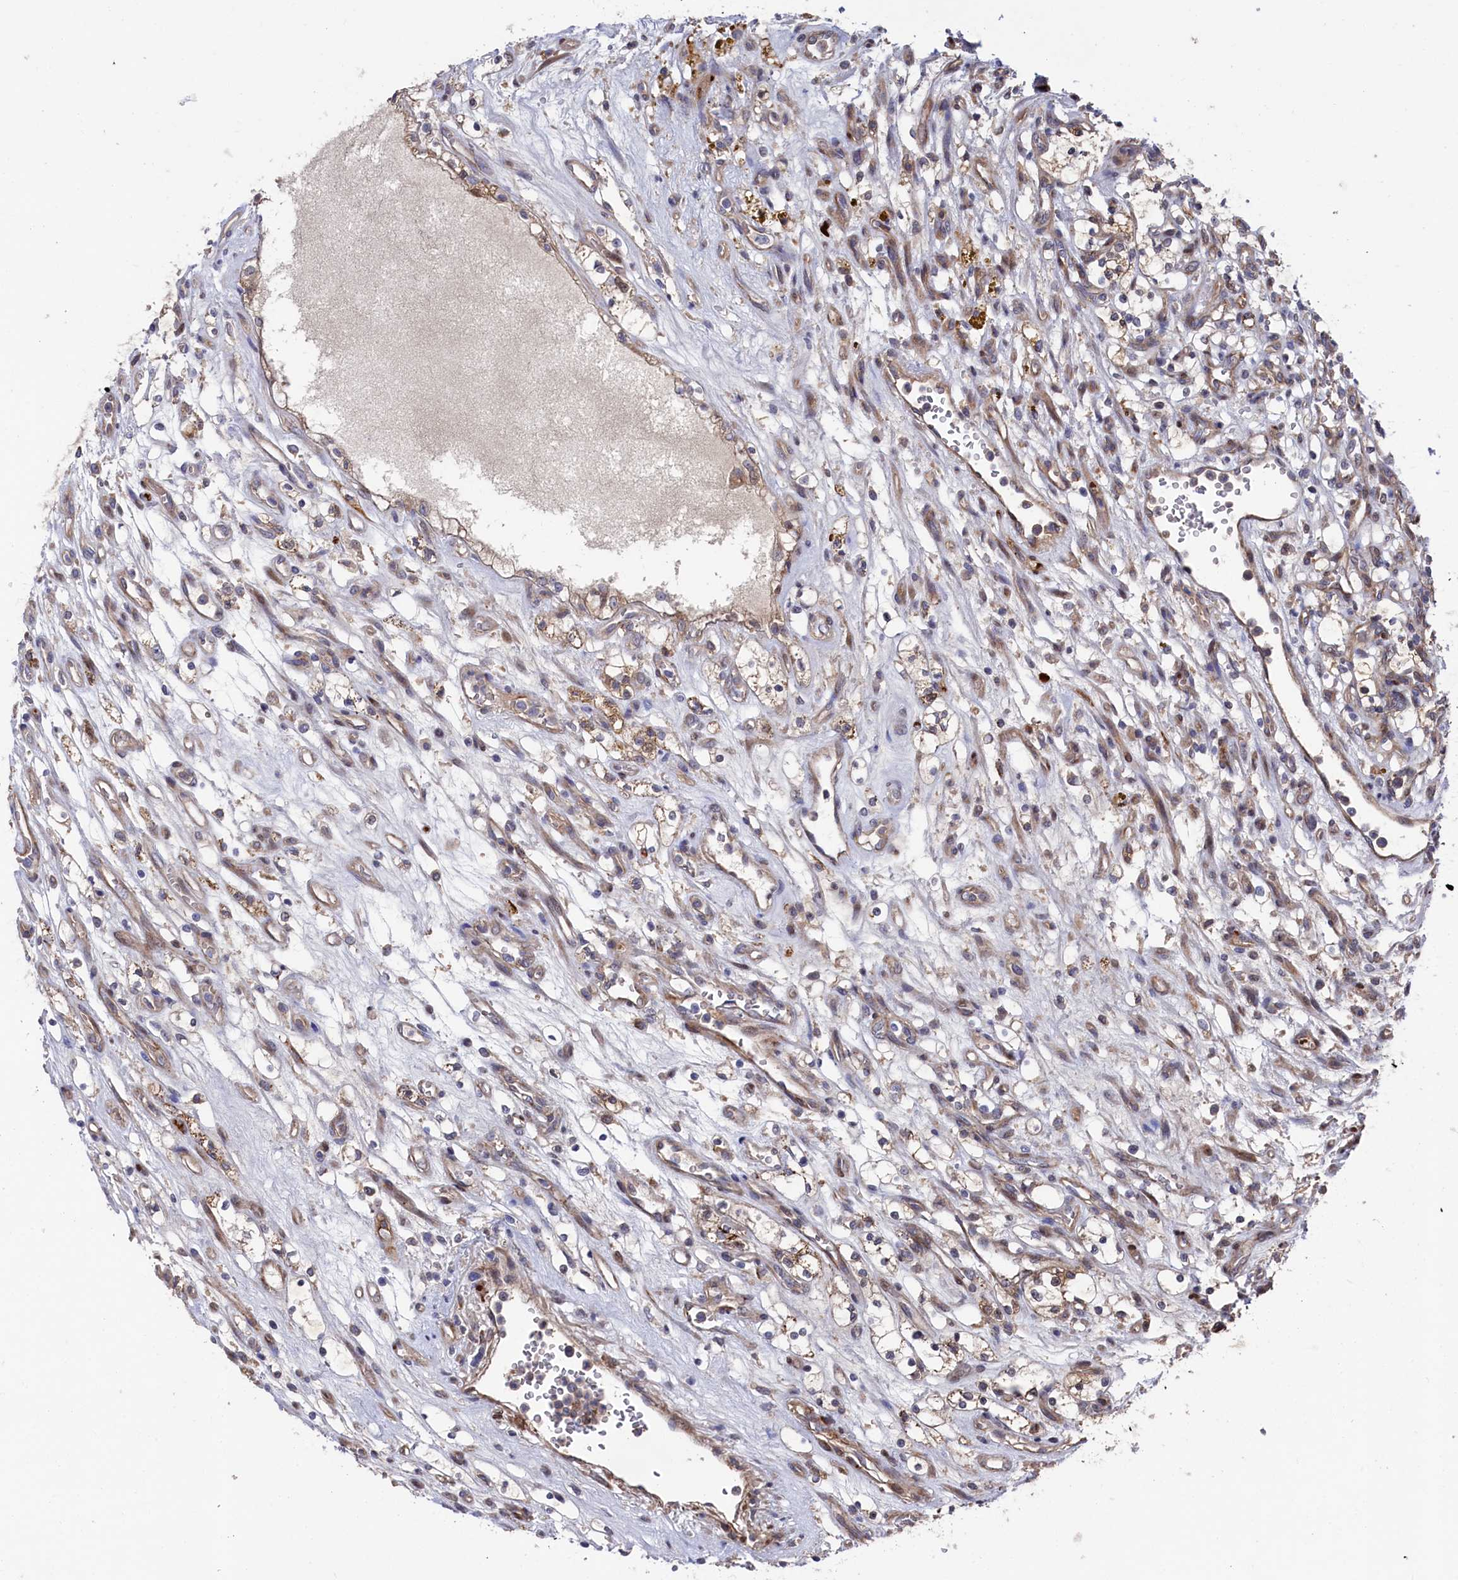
{"staining": {"intensity": "negative", "quantity": "none", "location": "none"}, "tissue": "renal cancer", "cell_type": "Tumor cells", "image_type": "cancer", "snomed": [{"axis": "morphology", "description": "Adenocarcinoma, NOS"}, {"axis": "topography", "description": "Kidney"}], "caption": "Protein analysis of renal cancer (adenocarcinoma) displays no significant staining in tumor cells.", "gene": "ZNF891", "patient": {"sex": "female", "age": 69}}